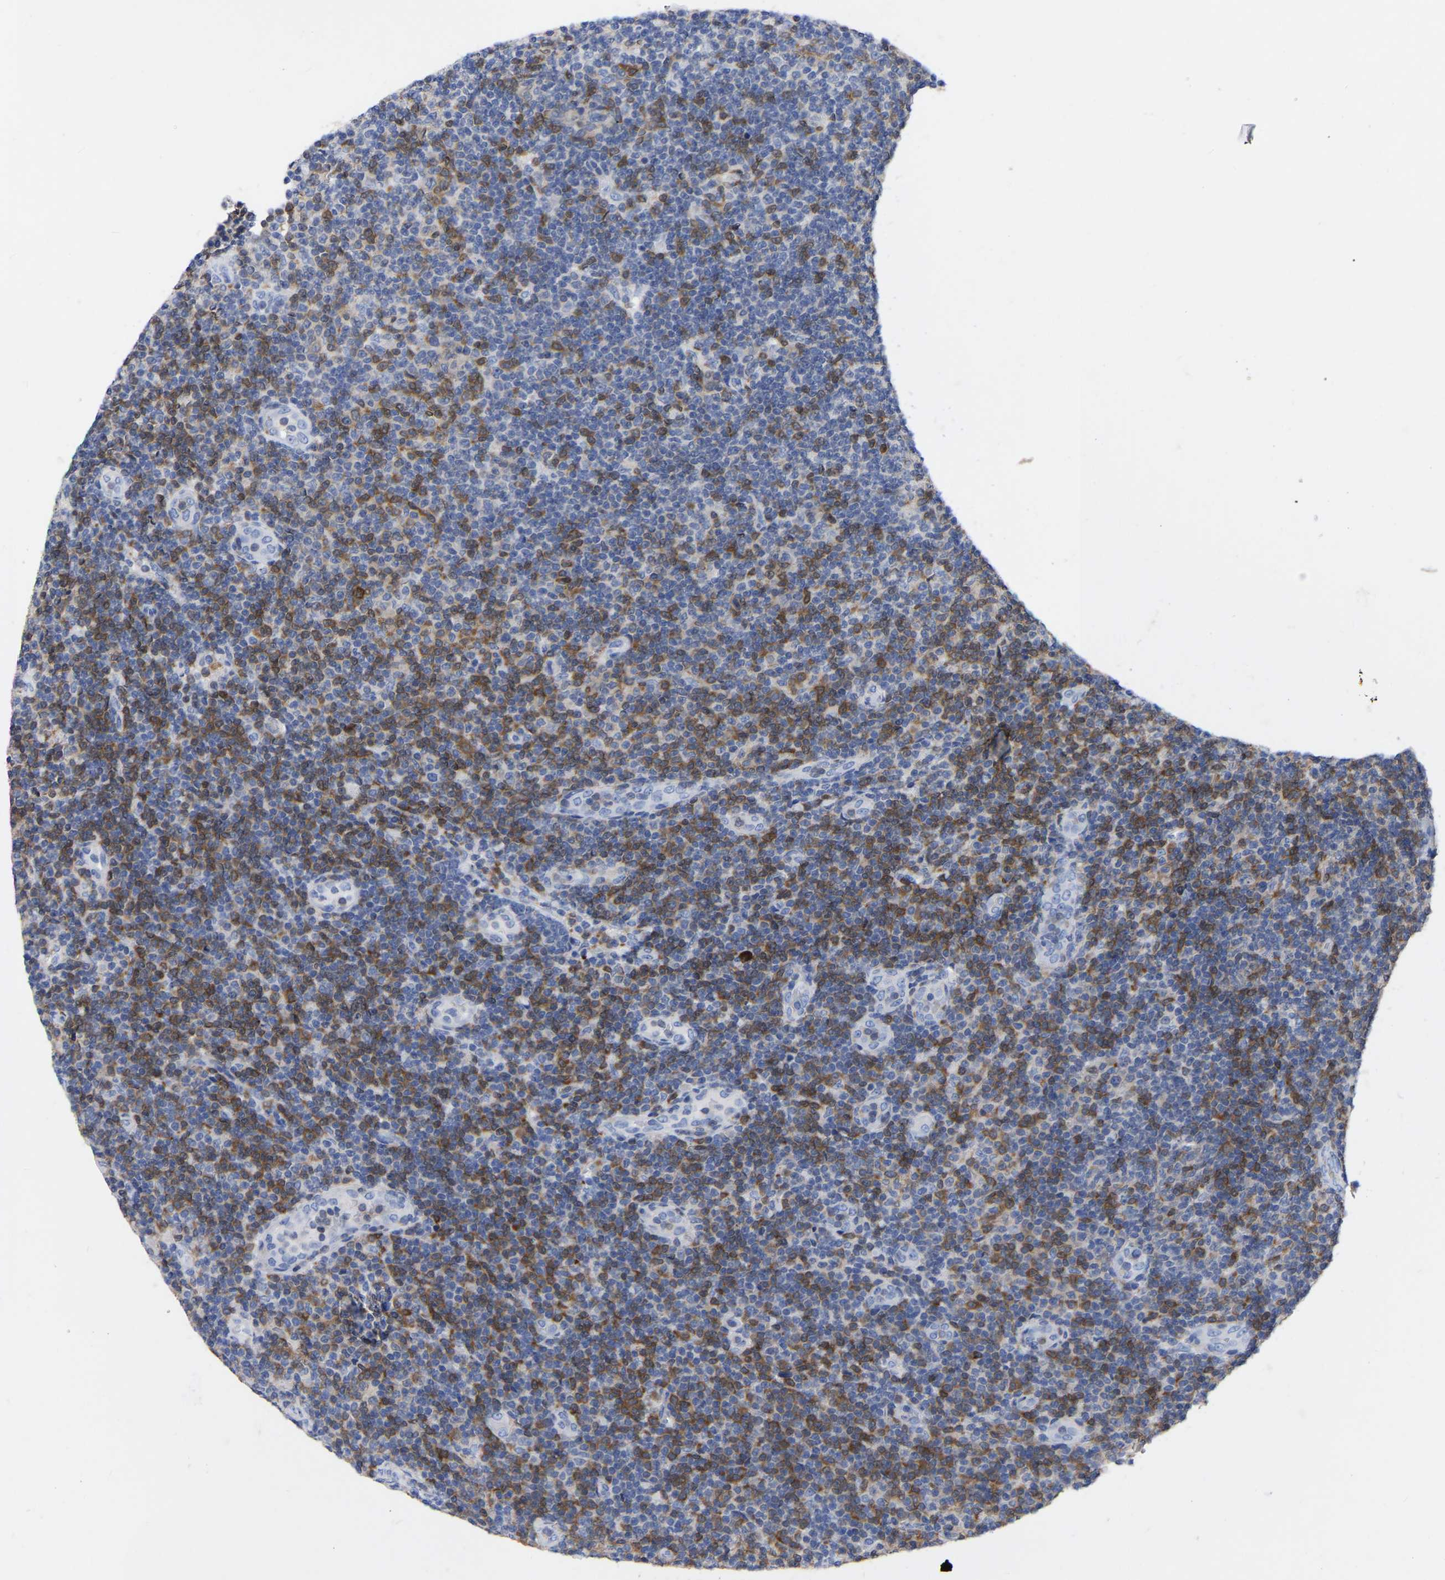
{"staining": {"intensity": "negative", "quantity": "none", "location": "none"}, "tissue": "lymphoma", "cell_type": "Tumor cells", "image_type": "cancer", "snomed": [{"axis": "morphology", "description": "Malignant lymphoma, non-Hodgkin's type, Low grade"}, {"axis": "topography", "description": "Lymph node"}], "caption": "Immunohistochemistry histopathology image of neoplastic tissue: human low-grade malignant lymphoma, non-Hodgkin's type stained with DAB (3,3'-diaminobenzidine) shows no significant protein staining in tumor cells. (DAB immunohistochemistry (IHC) with hematoxylin counter stain).", "gene": "PTPN7", "patient": {"sex": "male", "age": 83}}